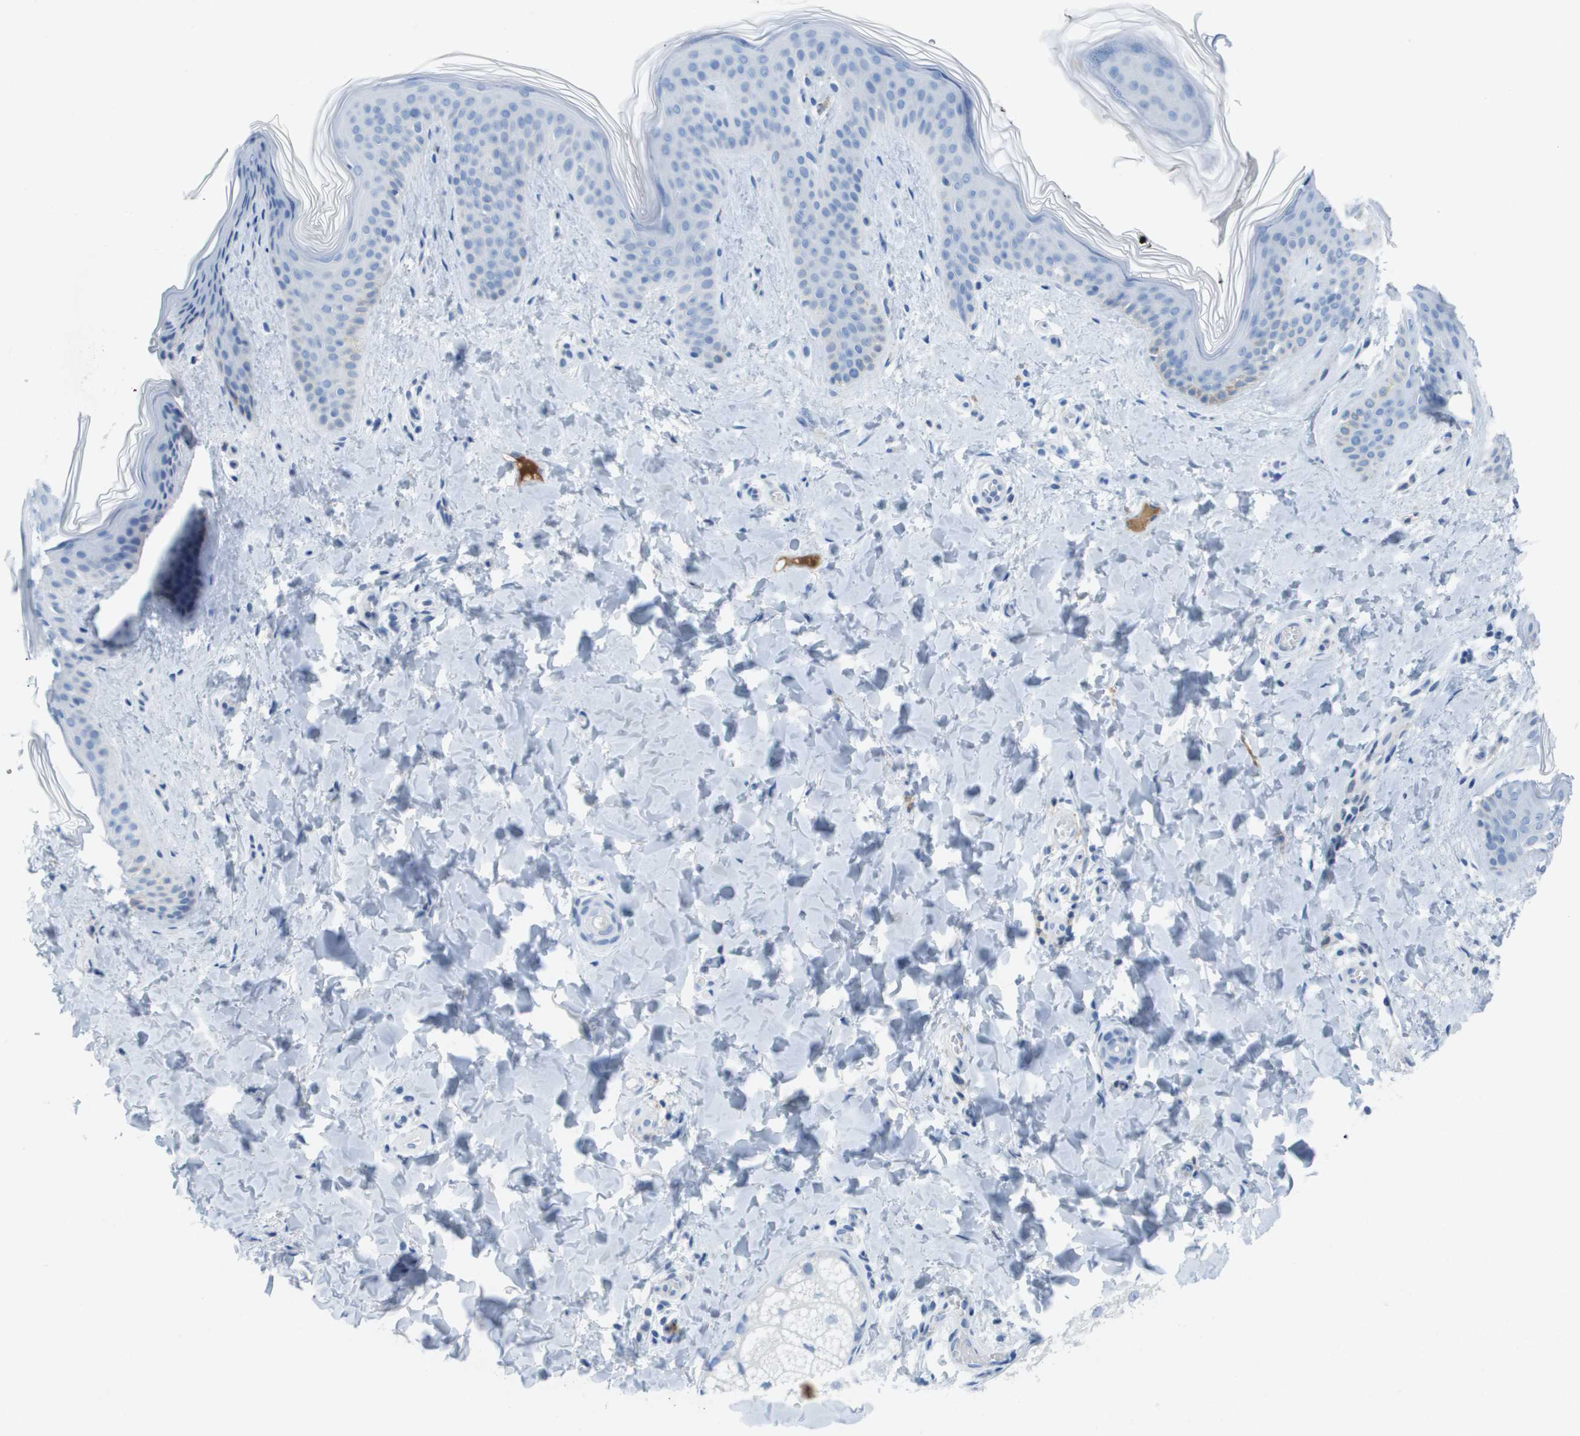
{"staining": {"intensity": "negative", "quantity": "none", "location": "none"}, "tissue": "skin", "cell_type": "Fibroblasts", "image_type": "normal", "snomed": [{"axis": "morphology", "description": "Normal tissue, NOS"}, {"axis": "topography", "description": "Skin"}], "caption": "The histopathology image shows no staining of fibroblasts in unremarkable skin.", "gene": "GPR18", "patient": {"sex": "female", "age": 17}}